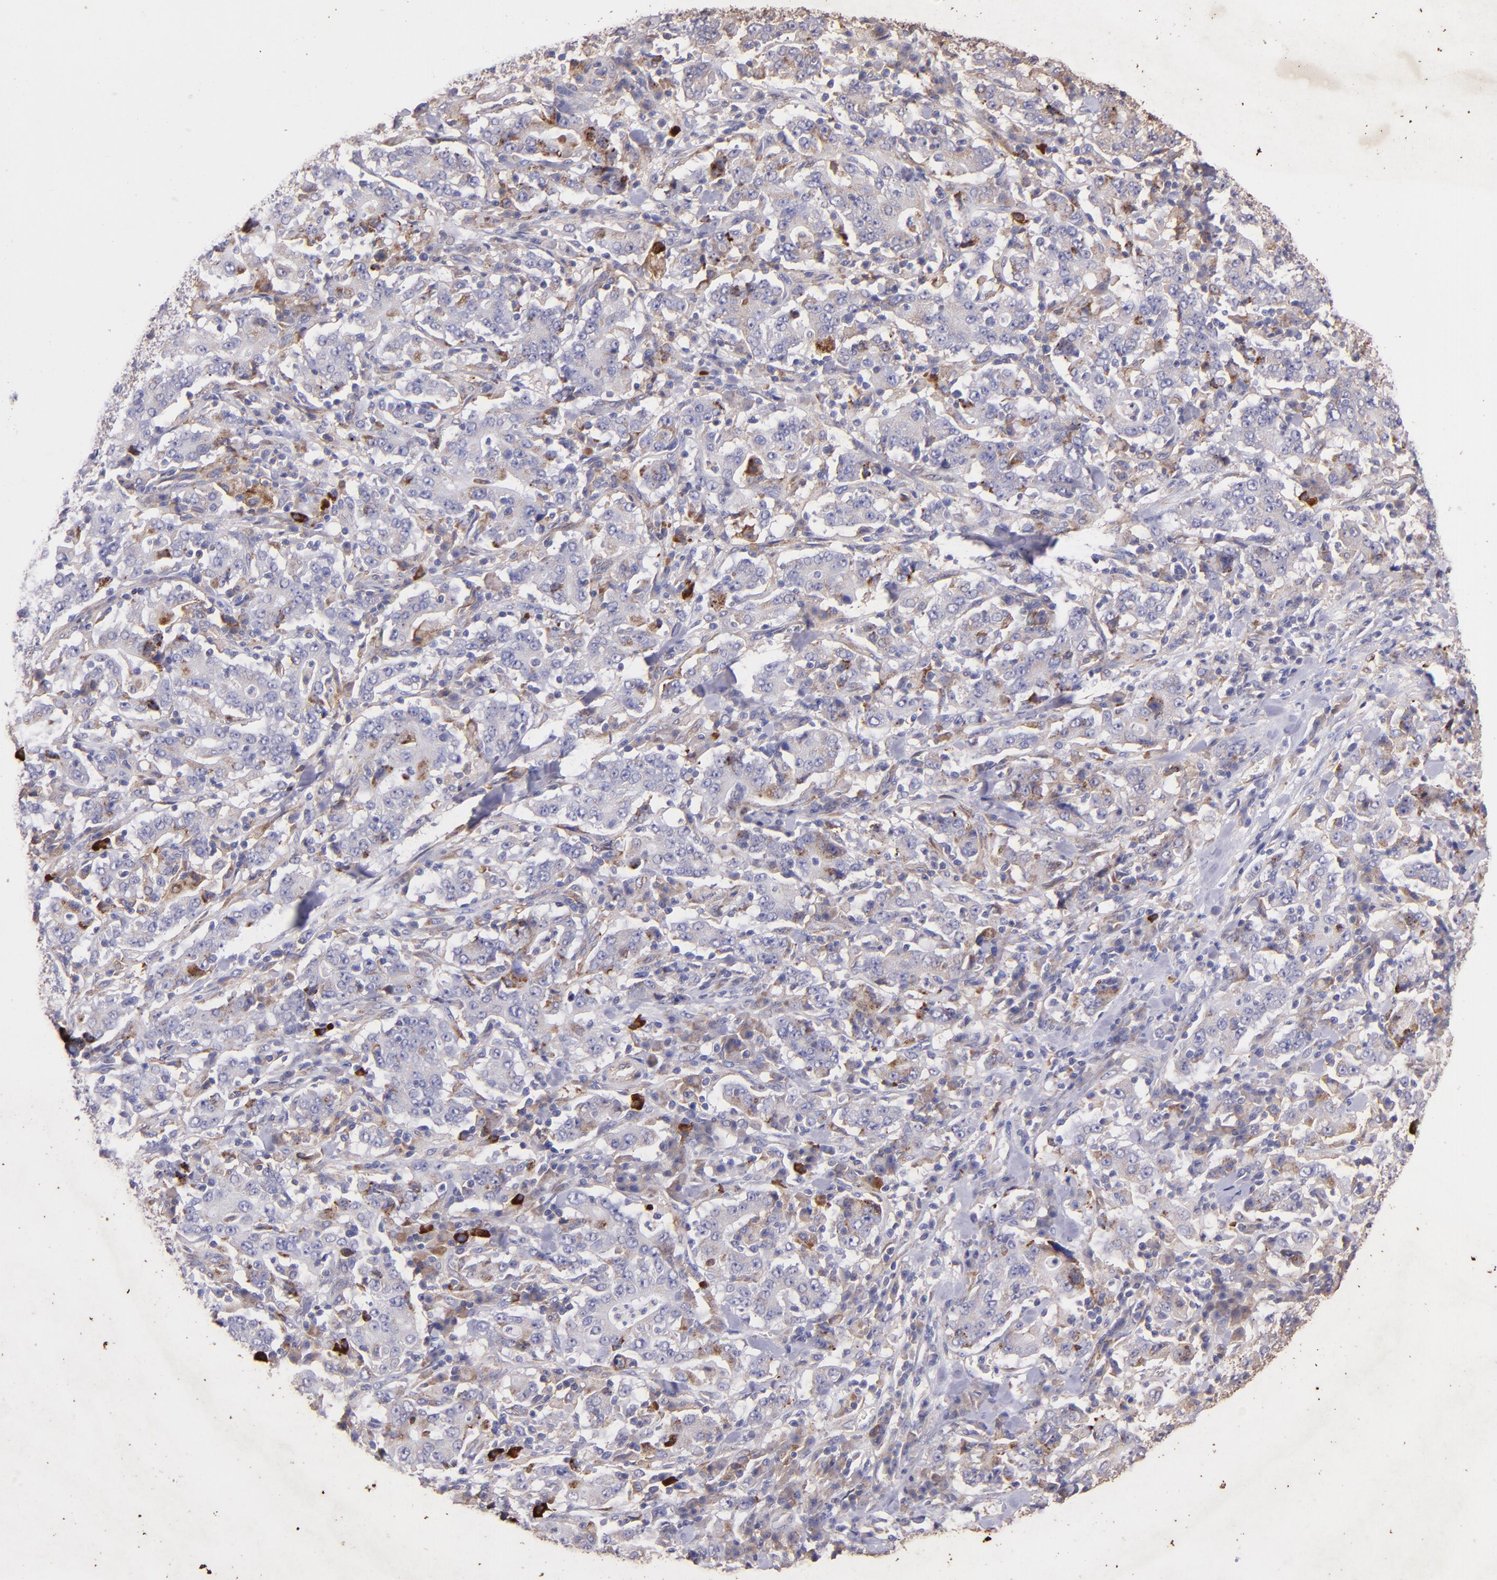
{"staining": {"intensity": "moderate", "quantity": ">75%", "location": "cytoplasmic/membranous"}, "tissue": "stomach cancer", "cell_type": "Tumor cells", "image_type": "cancer", "snomed": [{"axis": "morphology", "description": "Normal tissue, NOS"}, {"axis": "morphology", "description": "Adenocarcinoma, NOS"}, {"axis": "topography", "description": "Stomach, upper"}, {"axis": "topography", "description": "Stomach"}], "caption": "Human stomach adenocarcinoma stained with a protein marker shows moderate staining in tumor cells.", "gene": "RET", "patient": {"sex": "male", "age": 59}}